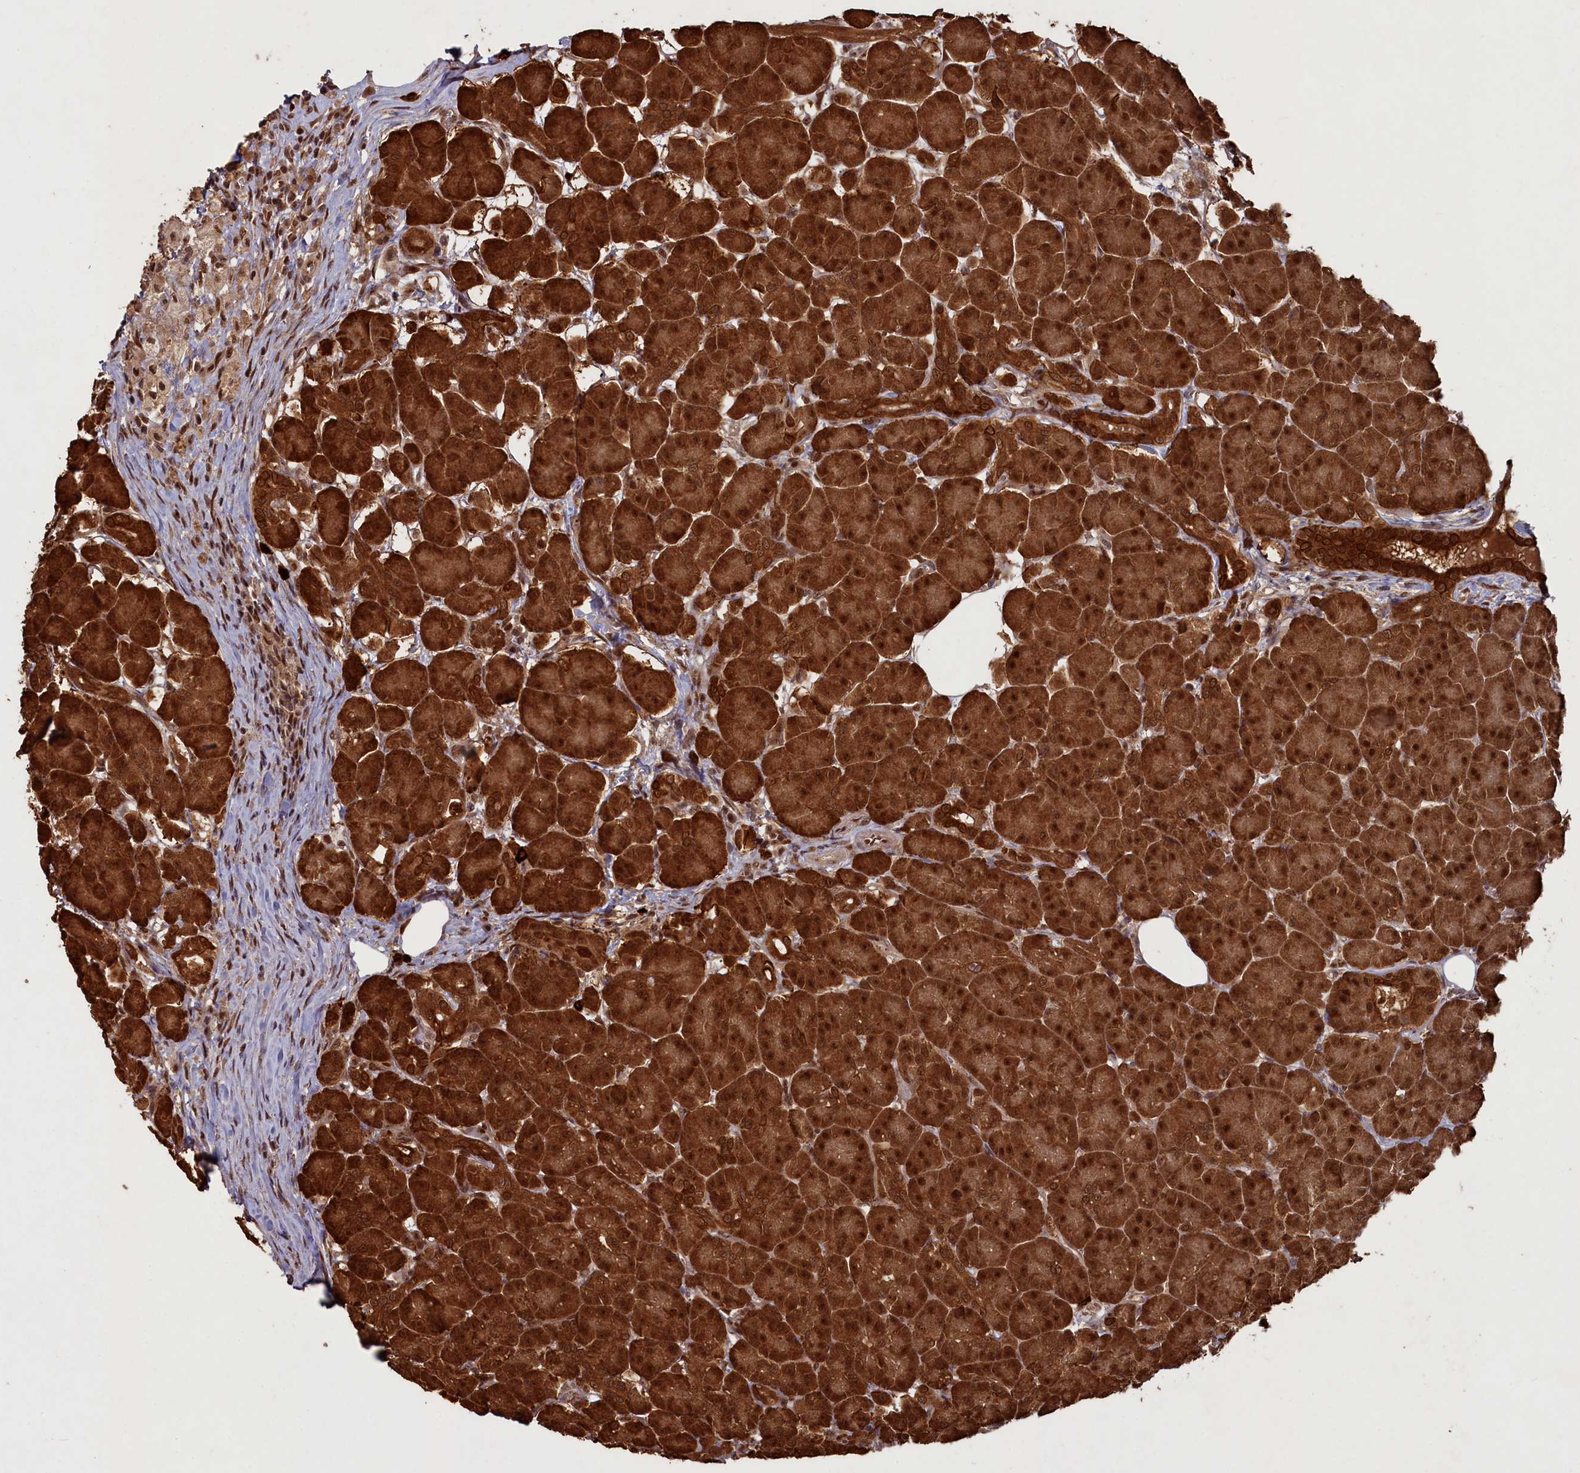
{"staining": {"intensity": "strong", "quantity": ">75%", "location": "cytoplasmic/membranous,nuclear"}, "tissue": "pancreas", "cell_type": "Exocrine glandular cells", "image_type": "normal", "snomed": [{"axis": "morphology", "description": "Normal tissue, NOS"}, {"axis": "topography", "description": "Pancreas"}], "caption": "Immunohistochemical staining of normal human pancreas shows >75% levels of strong cytoplasmic/membranous,nuclear protein expression in approximately >75% of exocrine glandular cells. Nuclei are stained in blue.", "gene": "NAE1", "patient": {"sex": "male", "age": 63}}